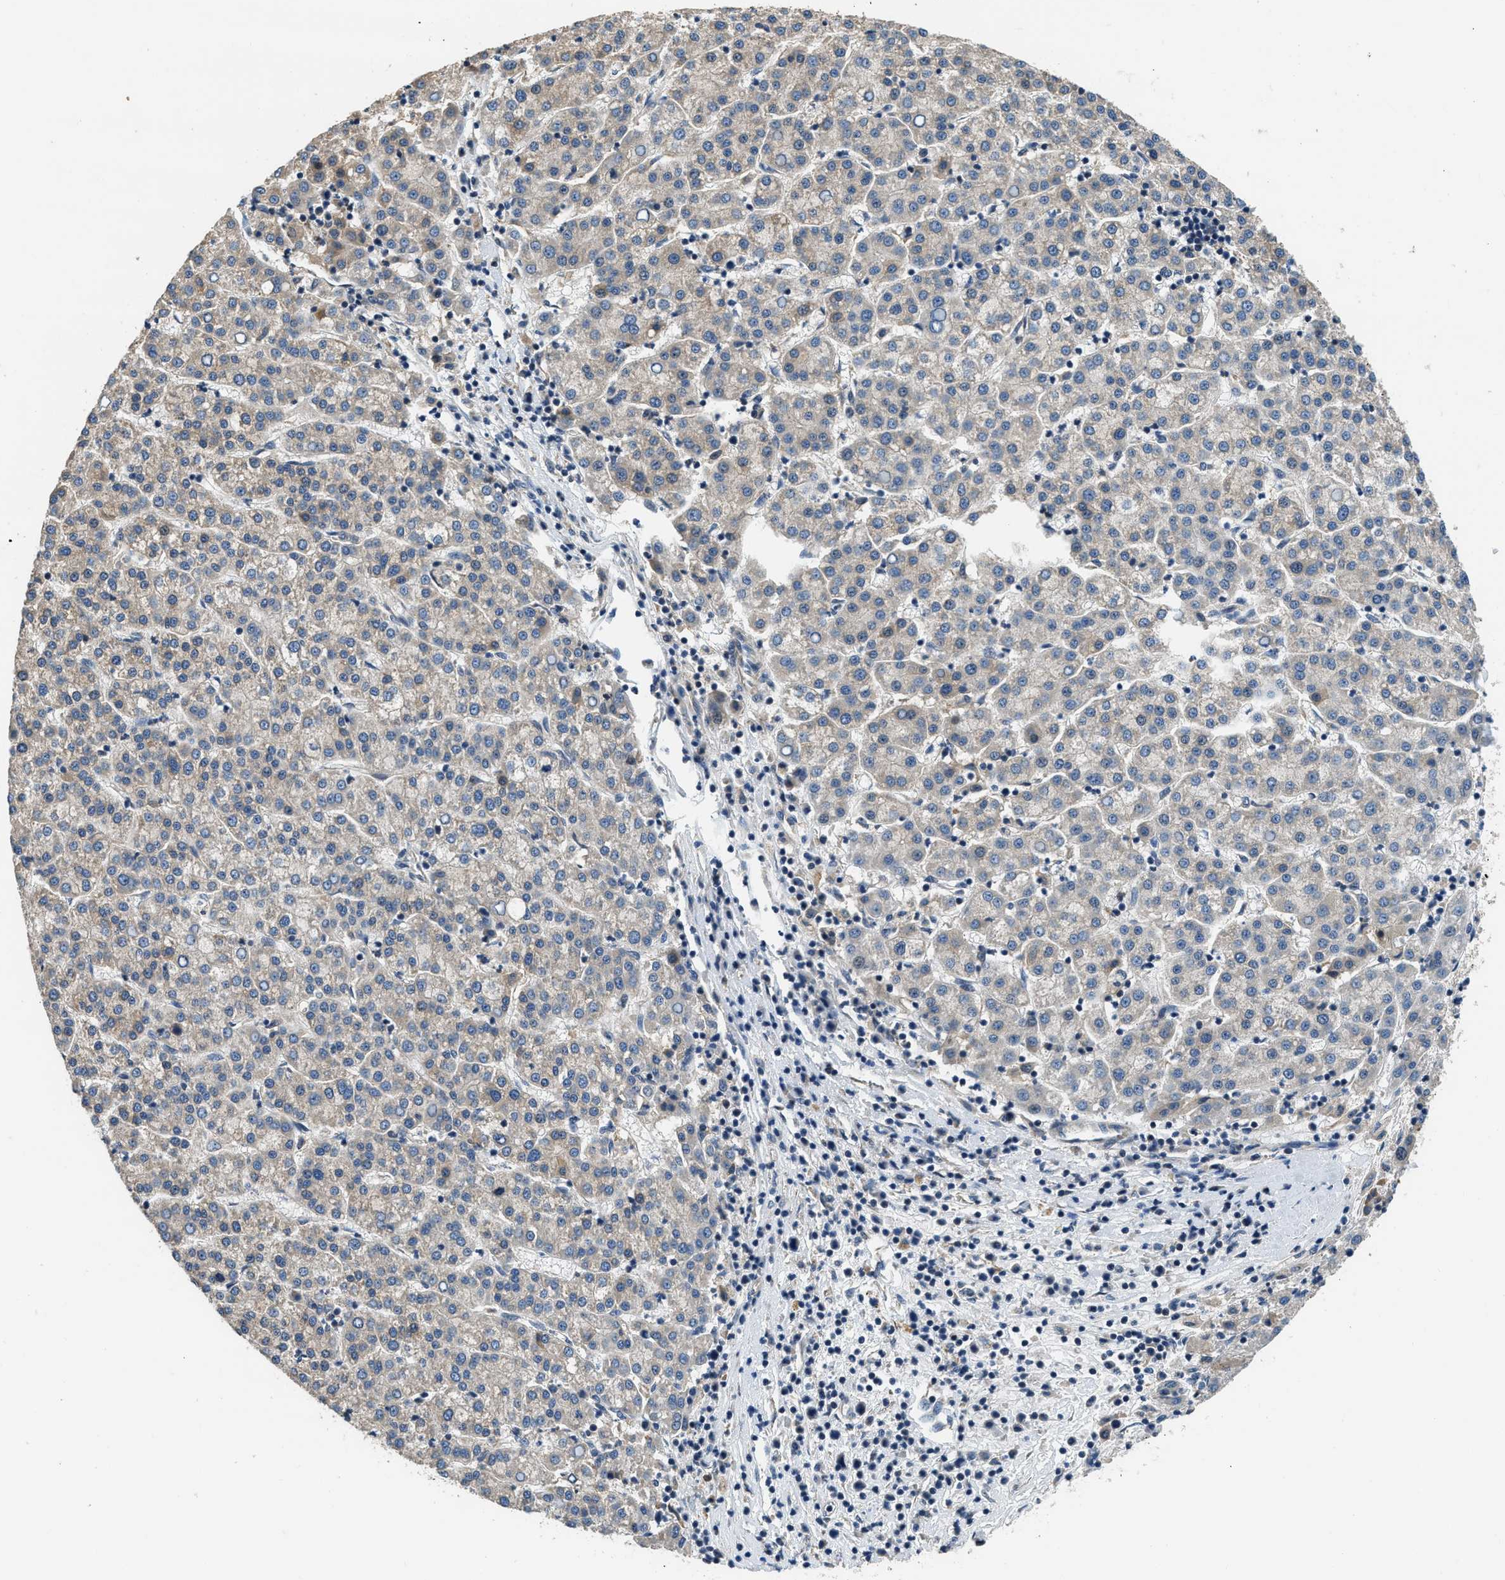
{"staining": {"intensity": "weak", "quantity": "<25%", "location": "cytoplasmic/membranous"}, "tissue": "liver cancer", "cell_type": "Tumor cells", "image_type": "cancer", "snomed": [{"axis": "morphology", "description": "Carcinoma, Hepatocellular, NOS"}, {"axis": "topography", "description": "Liver"}], "caption": "High power microscopy micrograph of an immunohistochemistry micrograph of hepatocellular carcinoma (liver), revealing no significant staining in tumor cells.", "gene": "IL3RA", "patient": {"sex": "female", "age": 58}}